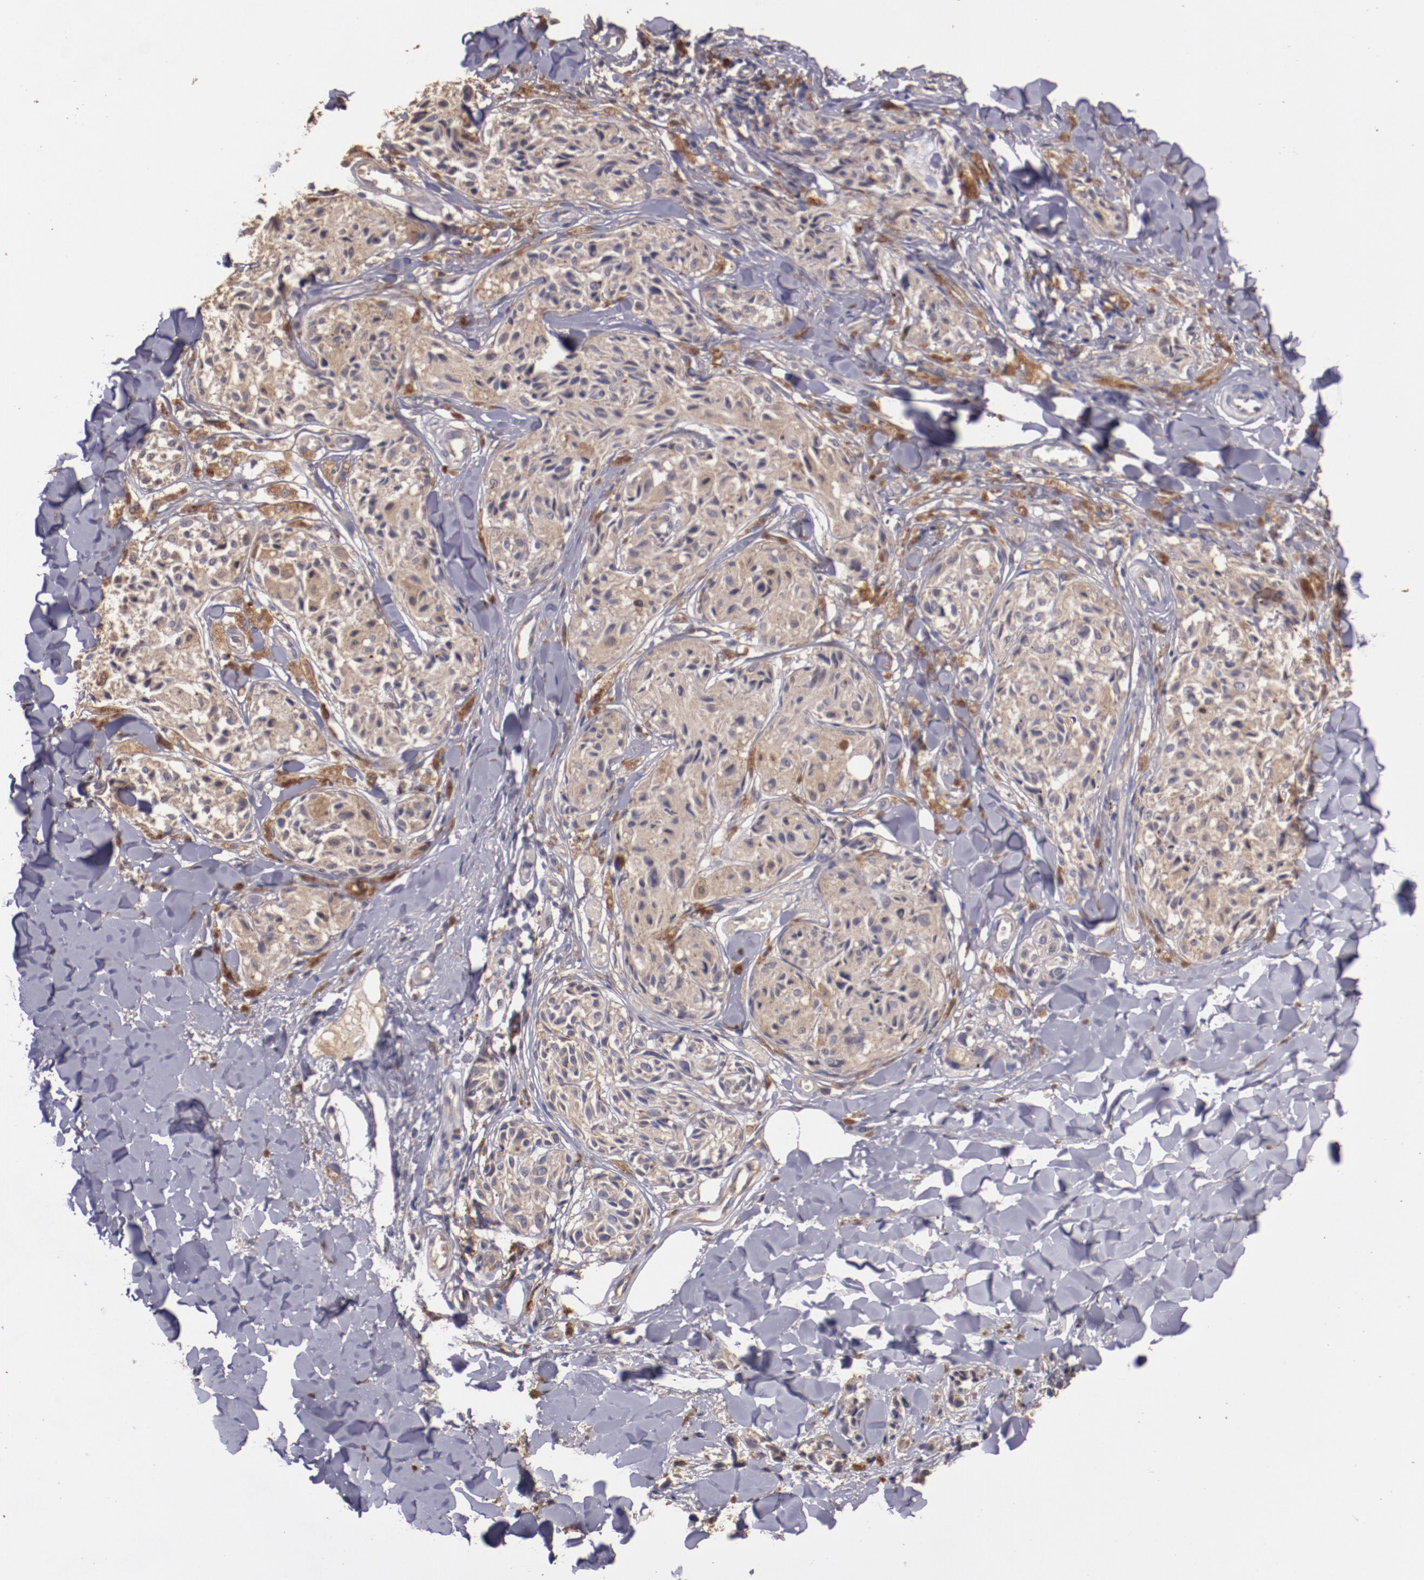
{"staining": {"intensity": "moderate", "quantity": ">75%", "location": "cytoplasmic/membranous"}, "tissue": "melanoma", "cell_type": "Tumor cells", "image_type": "cancer", "snomed": [{"axis": "morphology", "description": "Malignant melanoma, Metastatic site"}, {"axis": "topography", "description": "Skin"}], "caption": "The image reveals a brown stain indicating the presence of a protein in the cytoplasmic/membranous of tumor cells in malignant melanoma (metastatic site).", "gene": "SRRD", "patient": {"sex": "female", "age": 66}}